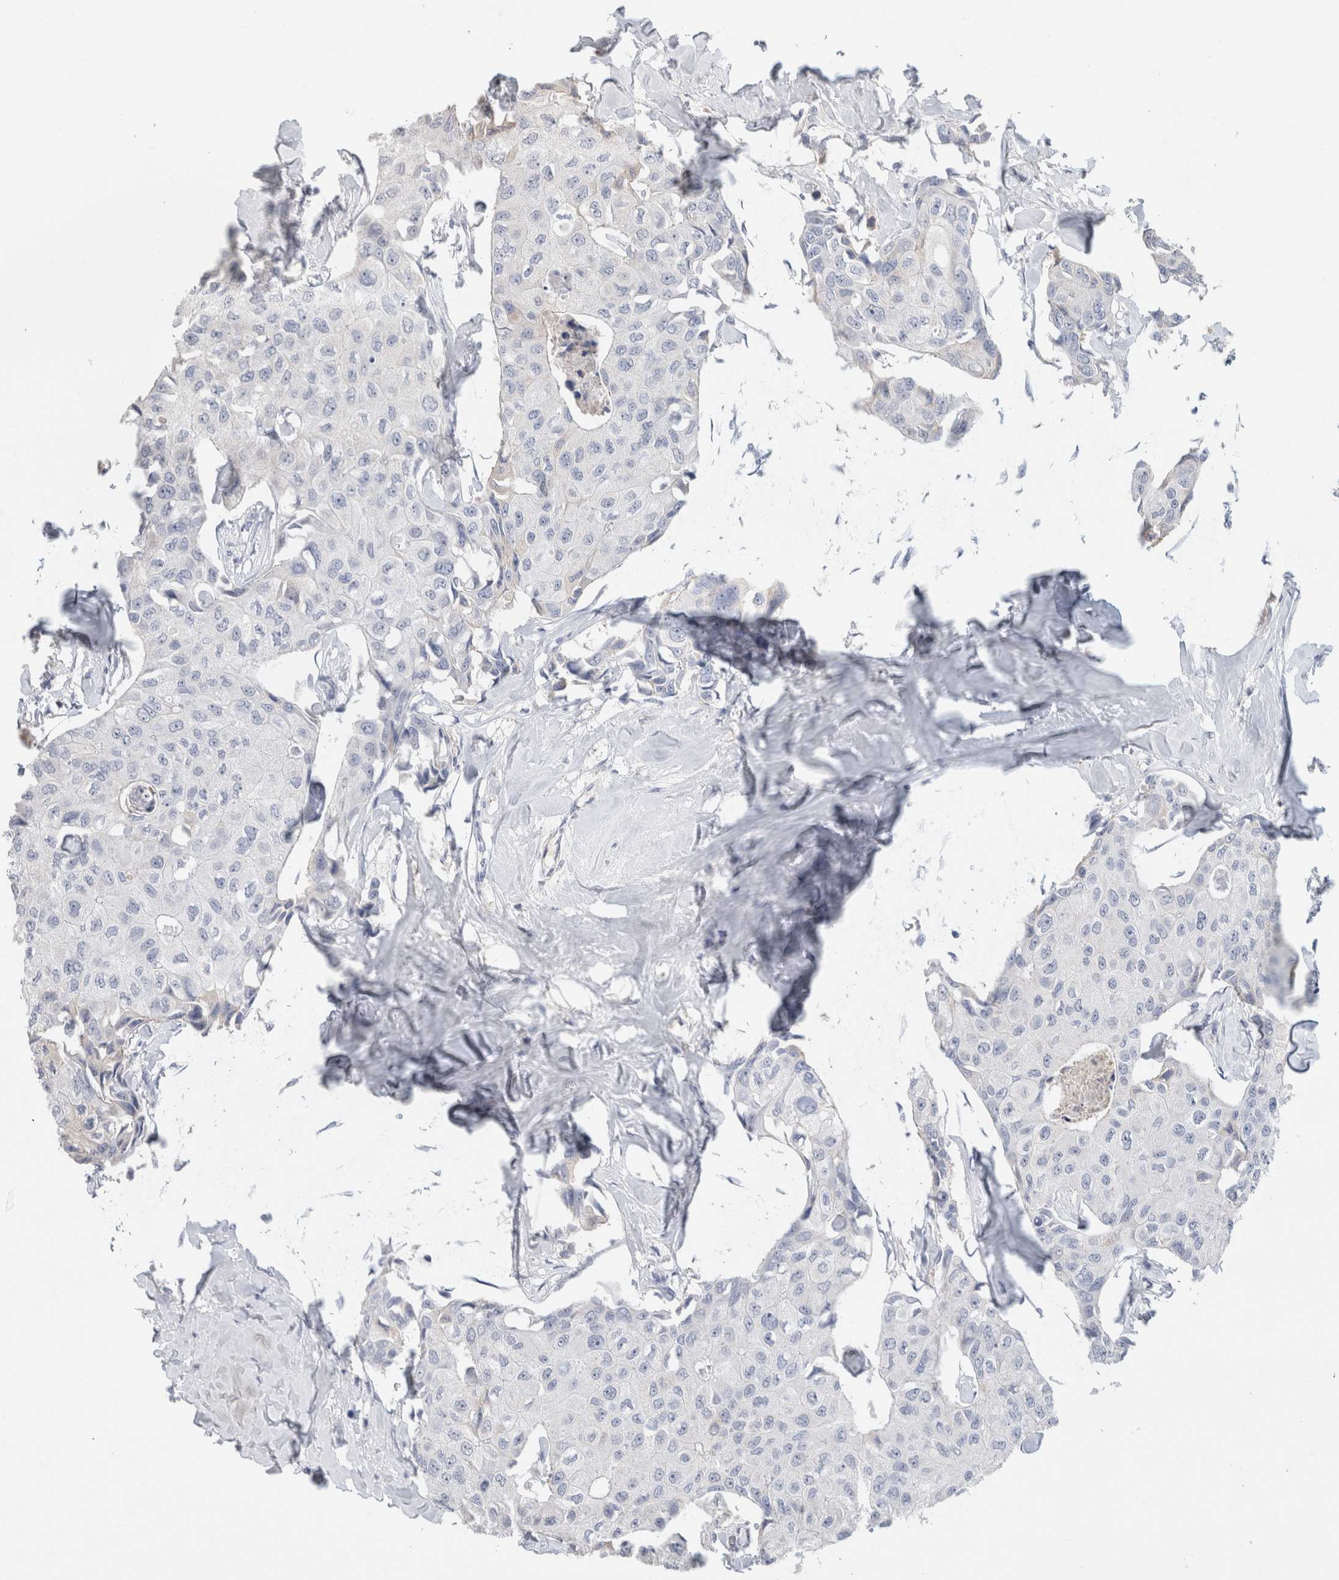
{"staining": {"intensity": "negative", "quantity": "none", "location": "none"}, "tissue": "breast cancer", "cell_type": "Tumor cells", "image_type": "cancer", "snomed": [{"axis": "morphology", "description": "Duct carcinoma"}, {"axis": "topography", "description": "Breast"}], "caption": "High magnification brightfield microscopy of breast cancer (invasive ductal carcinoma) stained with DAB (brown) and counterstained with hematoxylin (blue): tumor cells show no significant staining. The staining is performed using DAB (3,3'-diaminobenzidine) brown chromogen with nuclei counter-stained in using hematoxylin.", "gene": "SCGB1A1", "patient": {"sex": "female", "age": 80}}